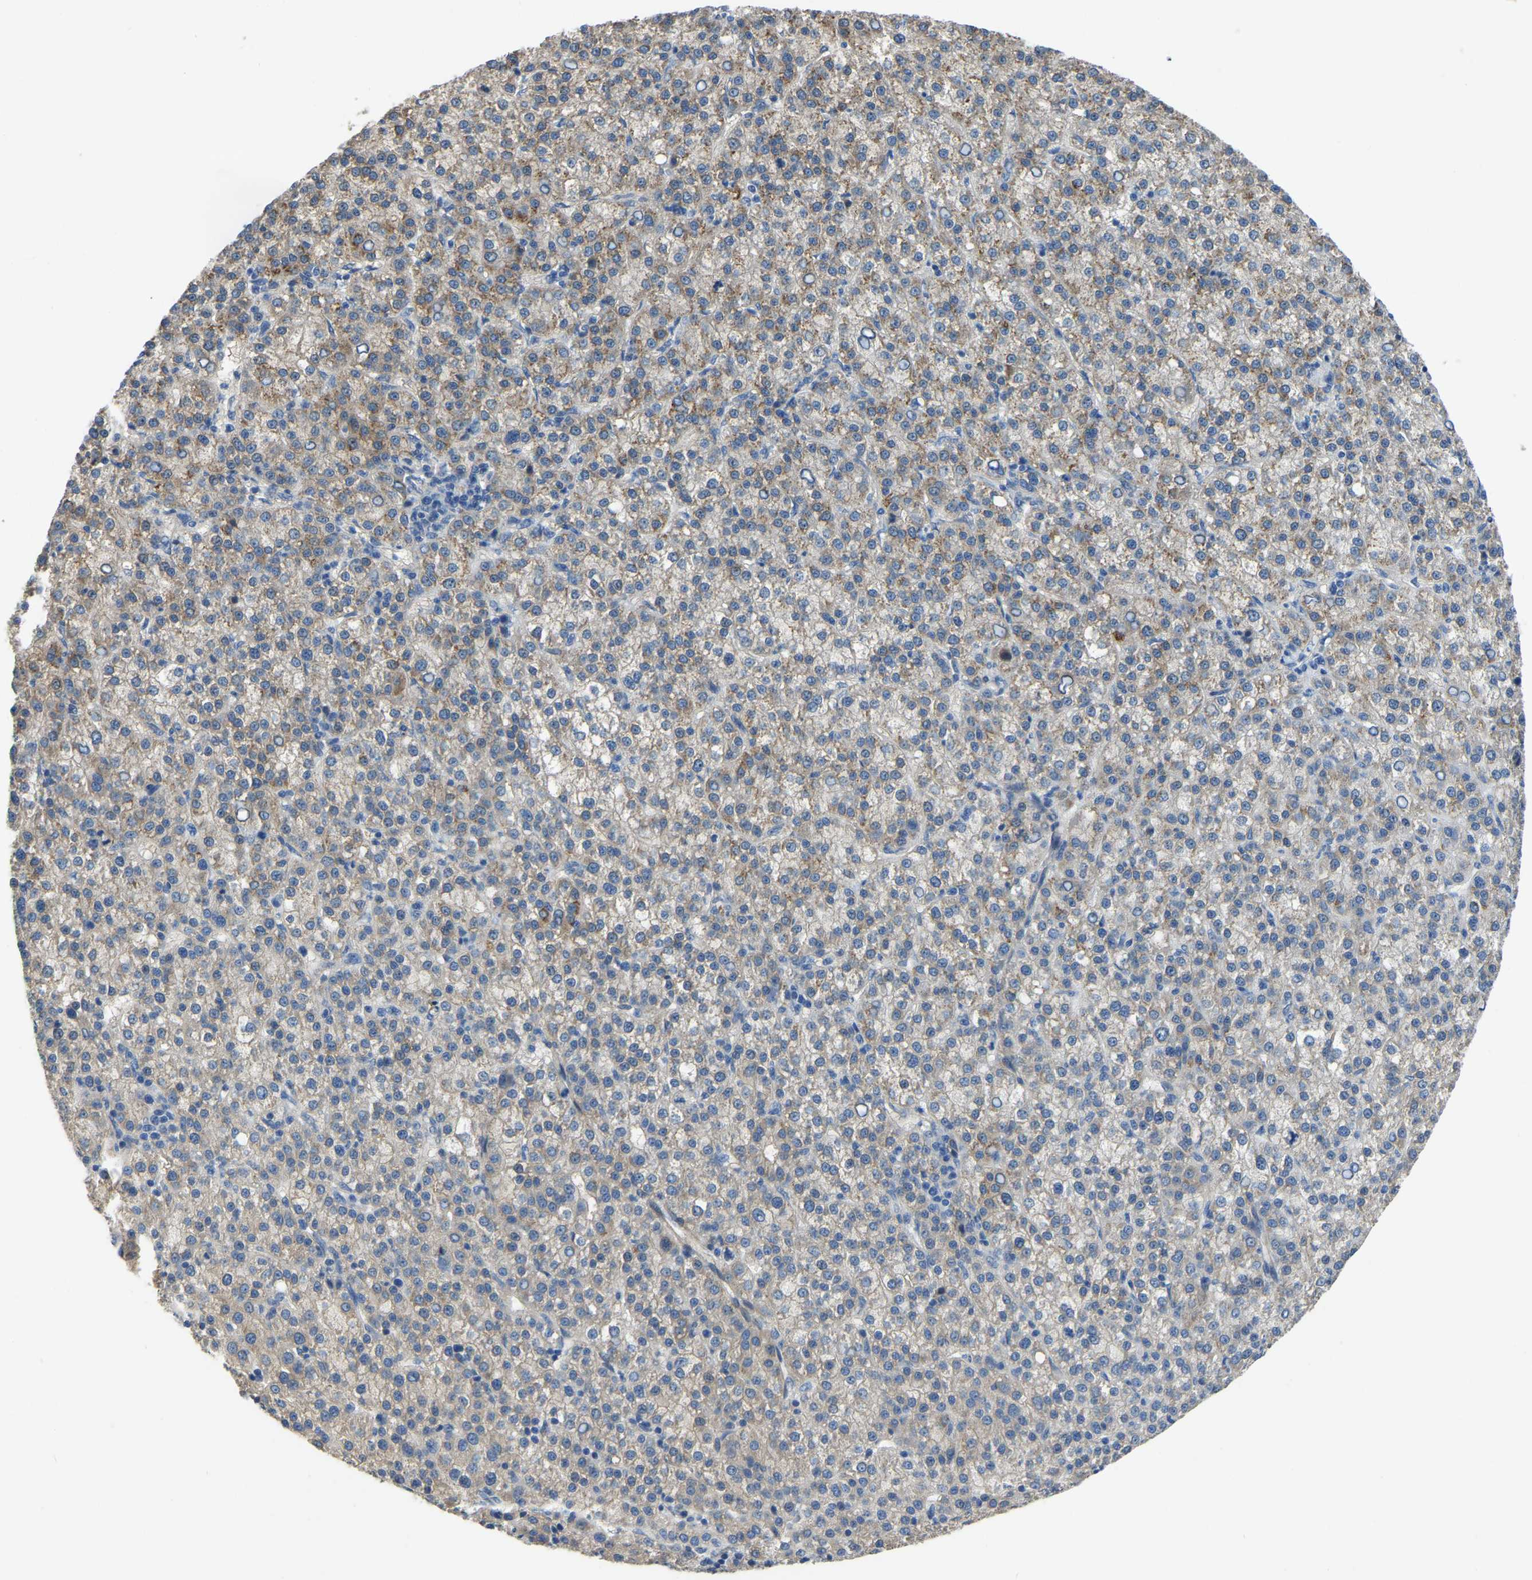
{"staining": {"intensity": "weak", "quantity": "25%-75%", "location": "cytoplasmic/membranous"}, "tissue": "liver cancer", "cell_type": "Tumor cells", "image_type": "cancer", "snomed": [{"axis": "morphology", "description": "Carcinoma, Hepatocellular, NOS"}, {"axis": "topography", "description": "Liver"}], "caption": "Liver cancer (hepatocellular carcinoma) stained with IHC demonstrates weak cytoplasmic/membranous expression in about 25%-75% of tumor cells.", "gene": "HIGD2B", "patient": {"sex": "female", "age": 58}}